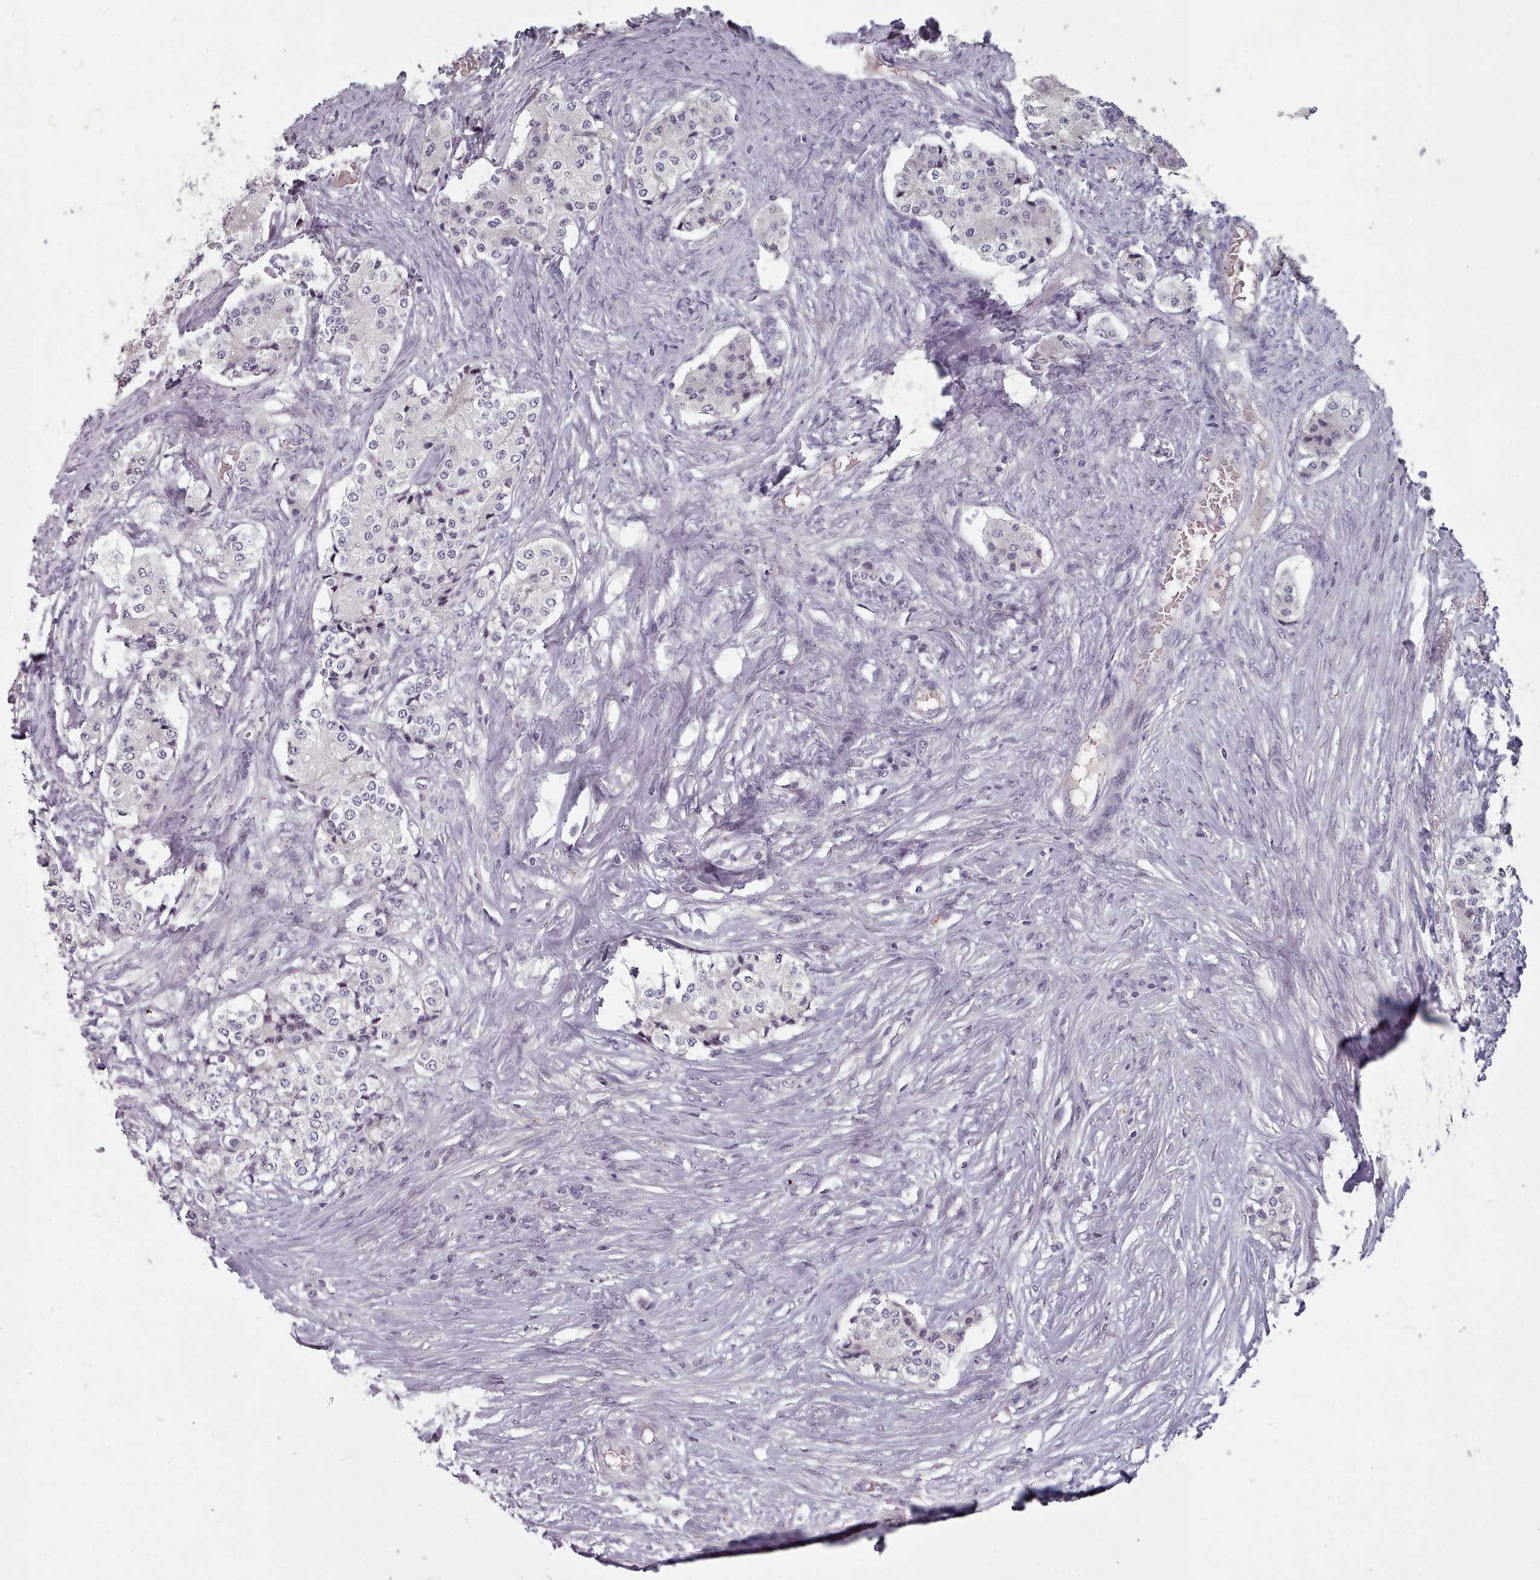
{"staining": {"intensity": "negative", "quantity": "none", "location": "none"}, "tissue": "carcinoid", "cell_type": "Tumor cells", "image_type": "cancer", "snomed": [{"axis": "morphology", "description": "Carcinoid, malignant, NOS"}, {"axis": "topography", "description": "Colon"}], "caption": "DAB immunohistochemical staining of carcinoid exhibits no significant expression in tumor cells.", "gene": "PBX4", "patient": {"sex": "female", "age": 52}}